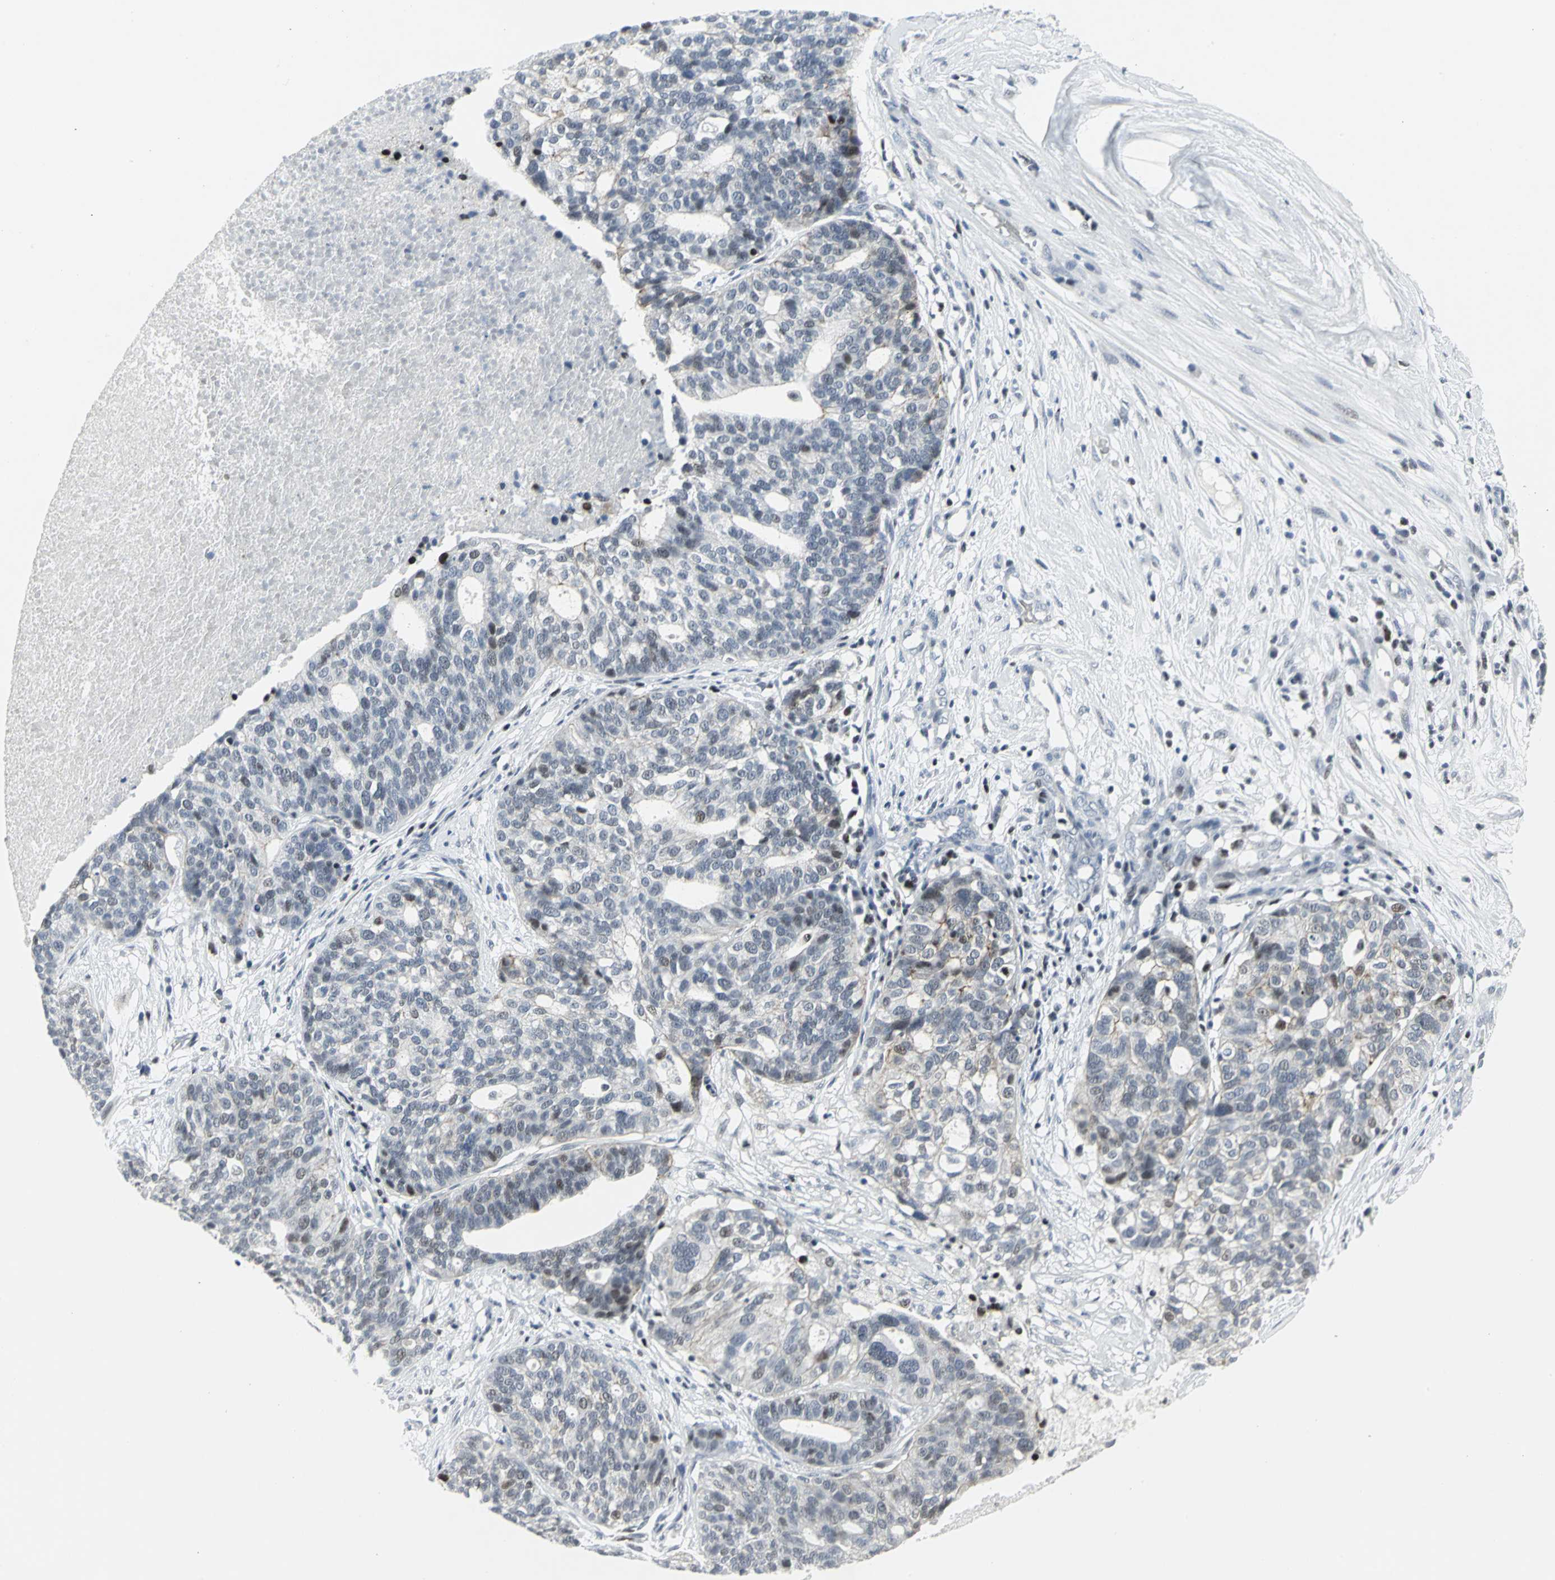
{"staining": {"intensity": "weak", "quantity": "<25%", "location": "nuclear"}, "tissue": "ovarian cancer", "cell_type": "Tumor cells", "image_type": "cancer", "snomed": [{"axis": "morphology", "description": "Cystadenocarcinoma, serous, NOS"}, {"axis": "topography", "description": "Ovary"}], "caption": "An immunohistochemistry (IHC) histopathology image of serous cystadenocarcinoma (ovarian) is shown. There is no staining in tumor cells of serous cystadenocarcinoma (ovarian).", "gene": "RPA1", "patient": {"sex": "female", "age": 59}}